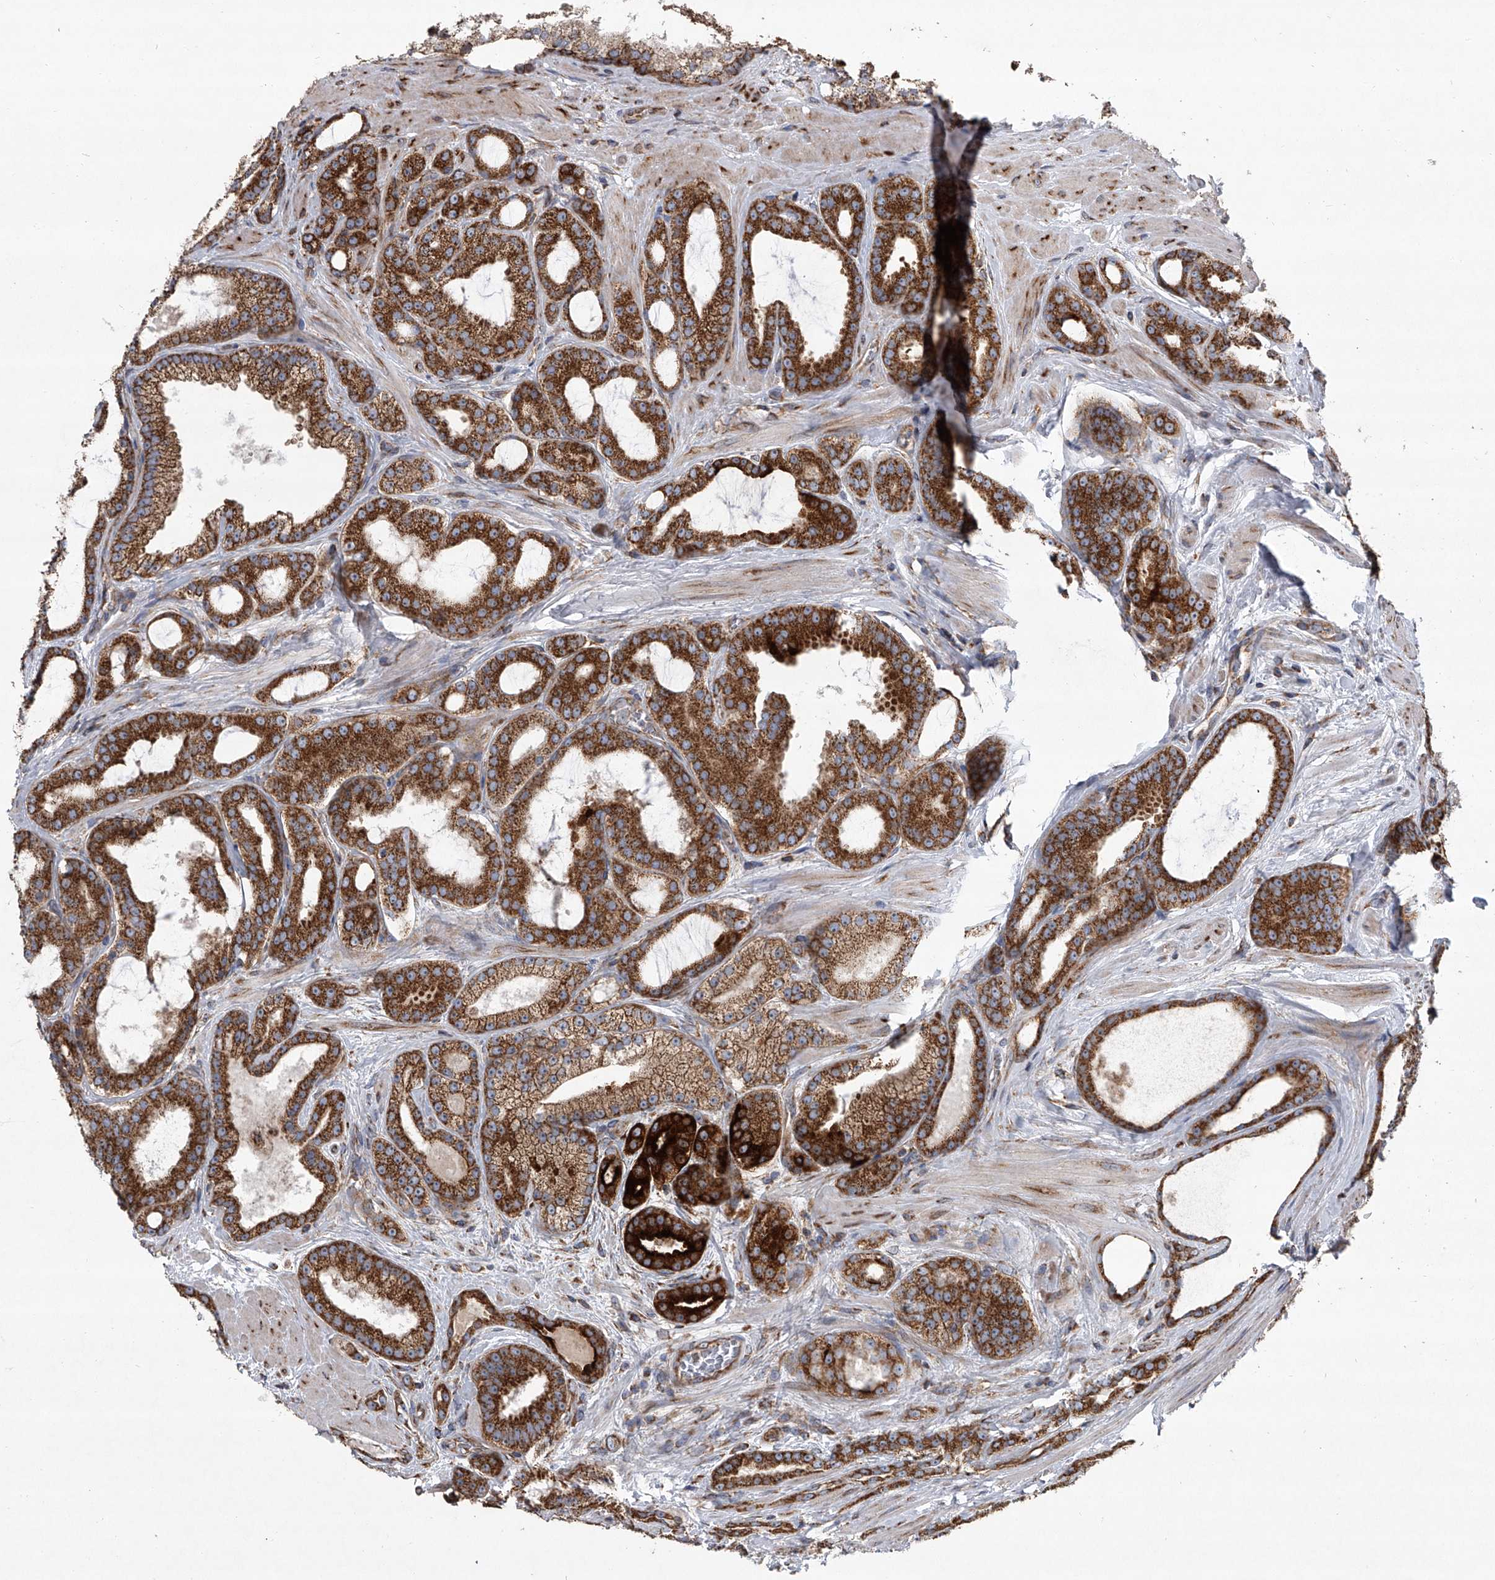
{"staining": {"intensity": "strong", "quantity": ">75%", "location": "cytoplasmic/membranous"}, "tissue": "prostate cancer", "cell_type": "Tumor cells", "image_type": "cancer", "snomed": [{"axis": "morphology", "description": "Adenocarcinoma, High grade"}, {"axis": "topography", "description": "Prostate"}], "caption": "The micrograph reveals a brown stain indicating the presence of a protein in the cytoplasmic/membranous of tumor cells in prostate cancer (high-grade adenocarcinoma).", "gene": "ZC3H15", "patient": {"sex": "male", "age": 60}}